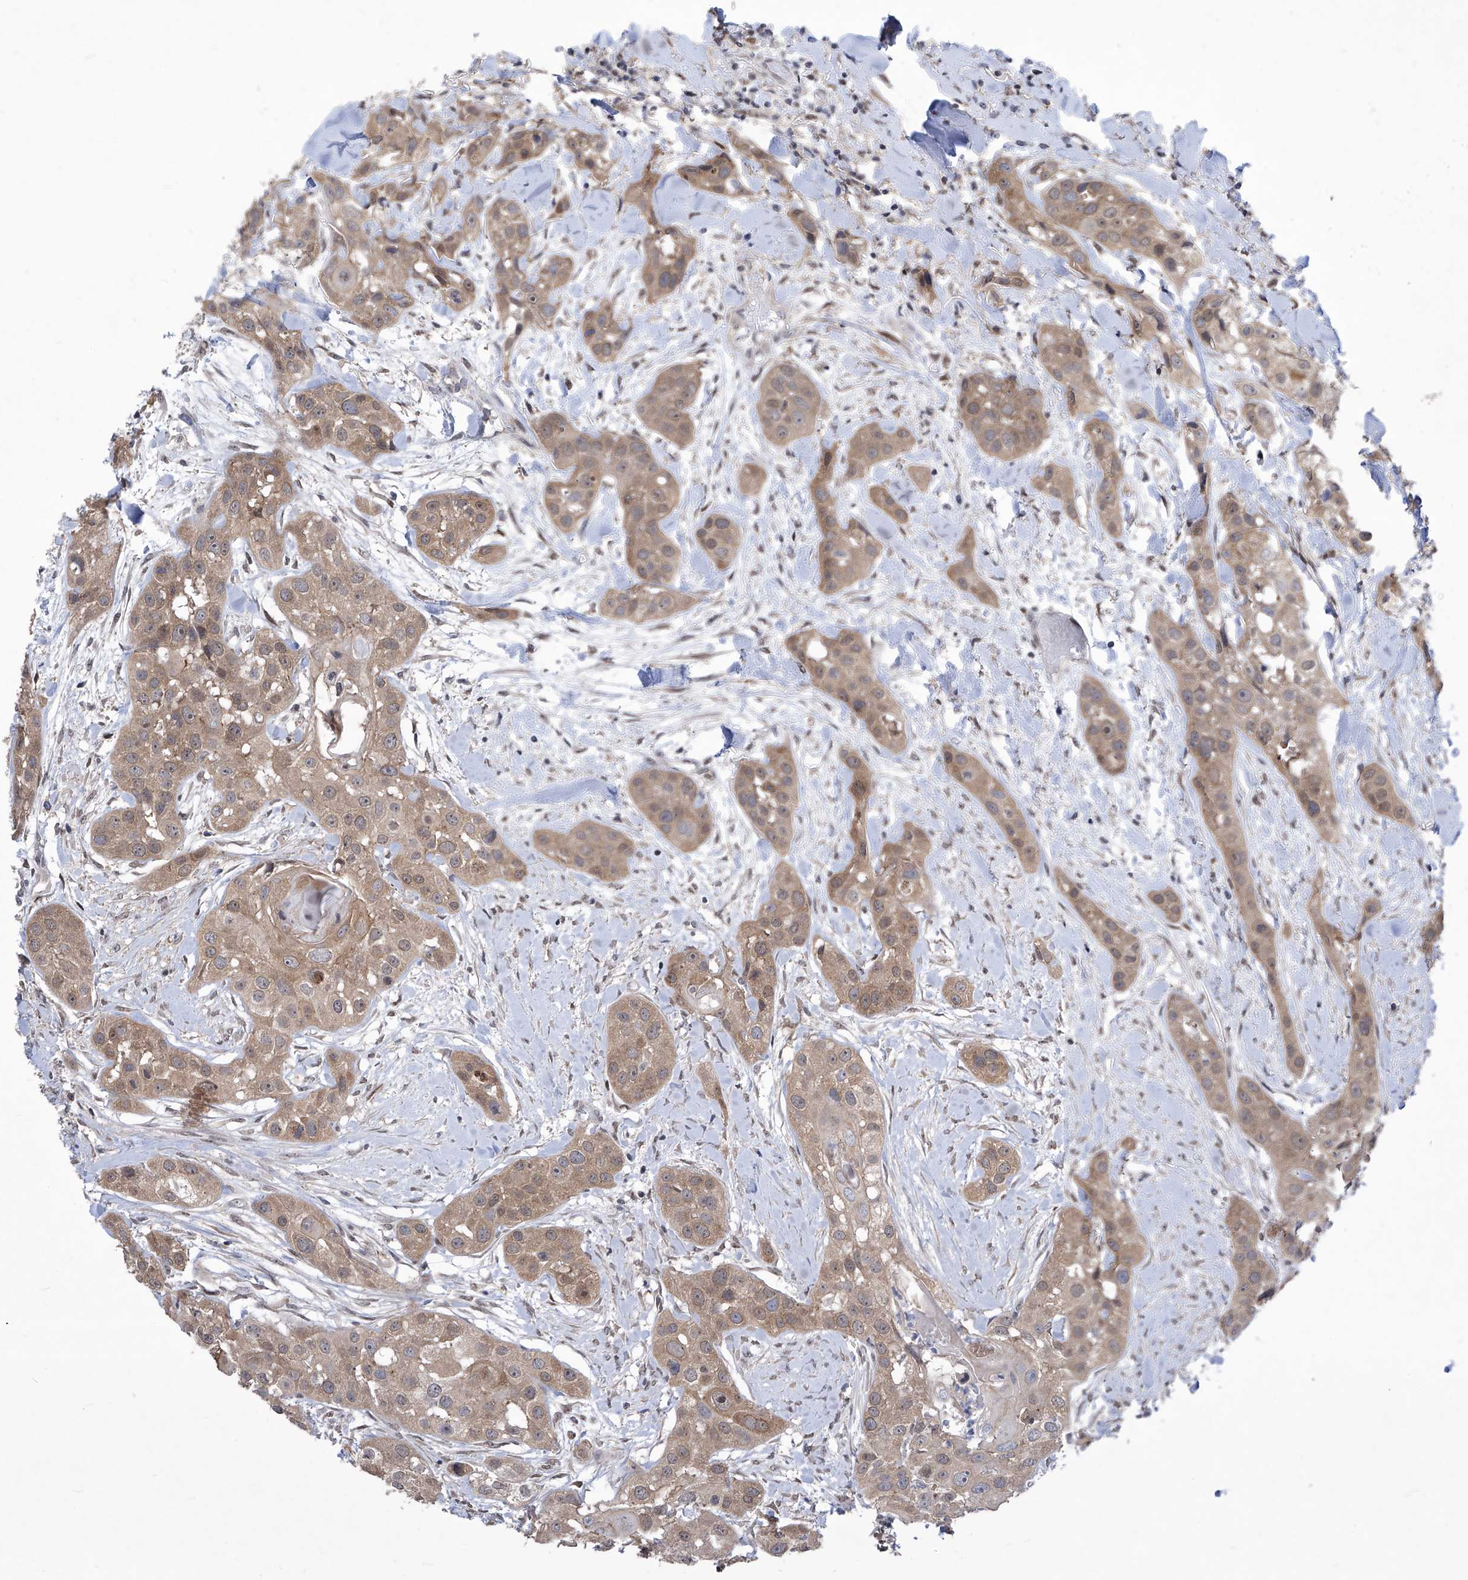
{"staining": {"intensity": "moderate", "quantity": ">75%", "location": "cytoplasmic/membranous"}, "tissue": "head and neck cancer", "cell_type": "Tumor cells", "image_type": "cancer", "snomed": [{"axis": "morphology", "description": "Normal tissue, NOS"}, {"axis": "morphology", "description": "Squamous cell carcinoma, NOS"}, {"axis": "topography", "description": "Skeletal muscle"}, {"axis": "topography", "description": "Head-Neck"}], "caption": "IHC (DAB (3,3'-diaminobenzidine)) staining of human head and neck cancer (squamous cell carcinoma) exhibits moderate cytoplasmic/membranous protein staining in about >75% of tumor cells.", "gene": "CETN2", "patient": {"sex": "male", "age": 51}}